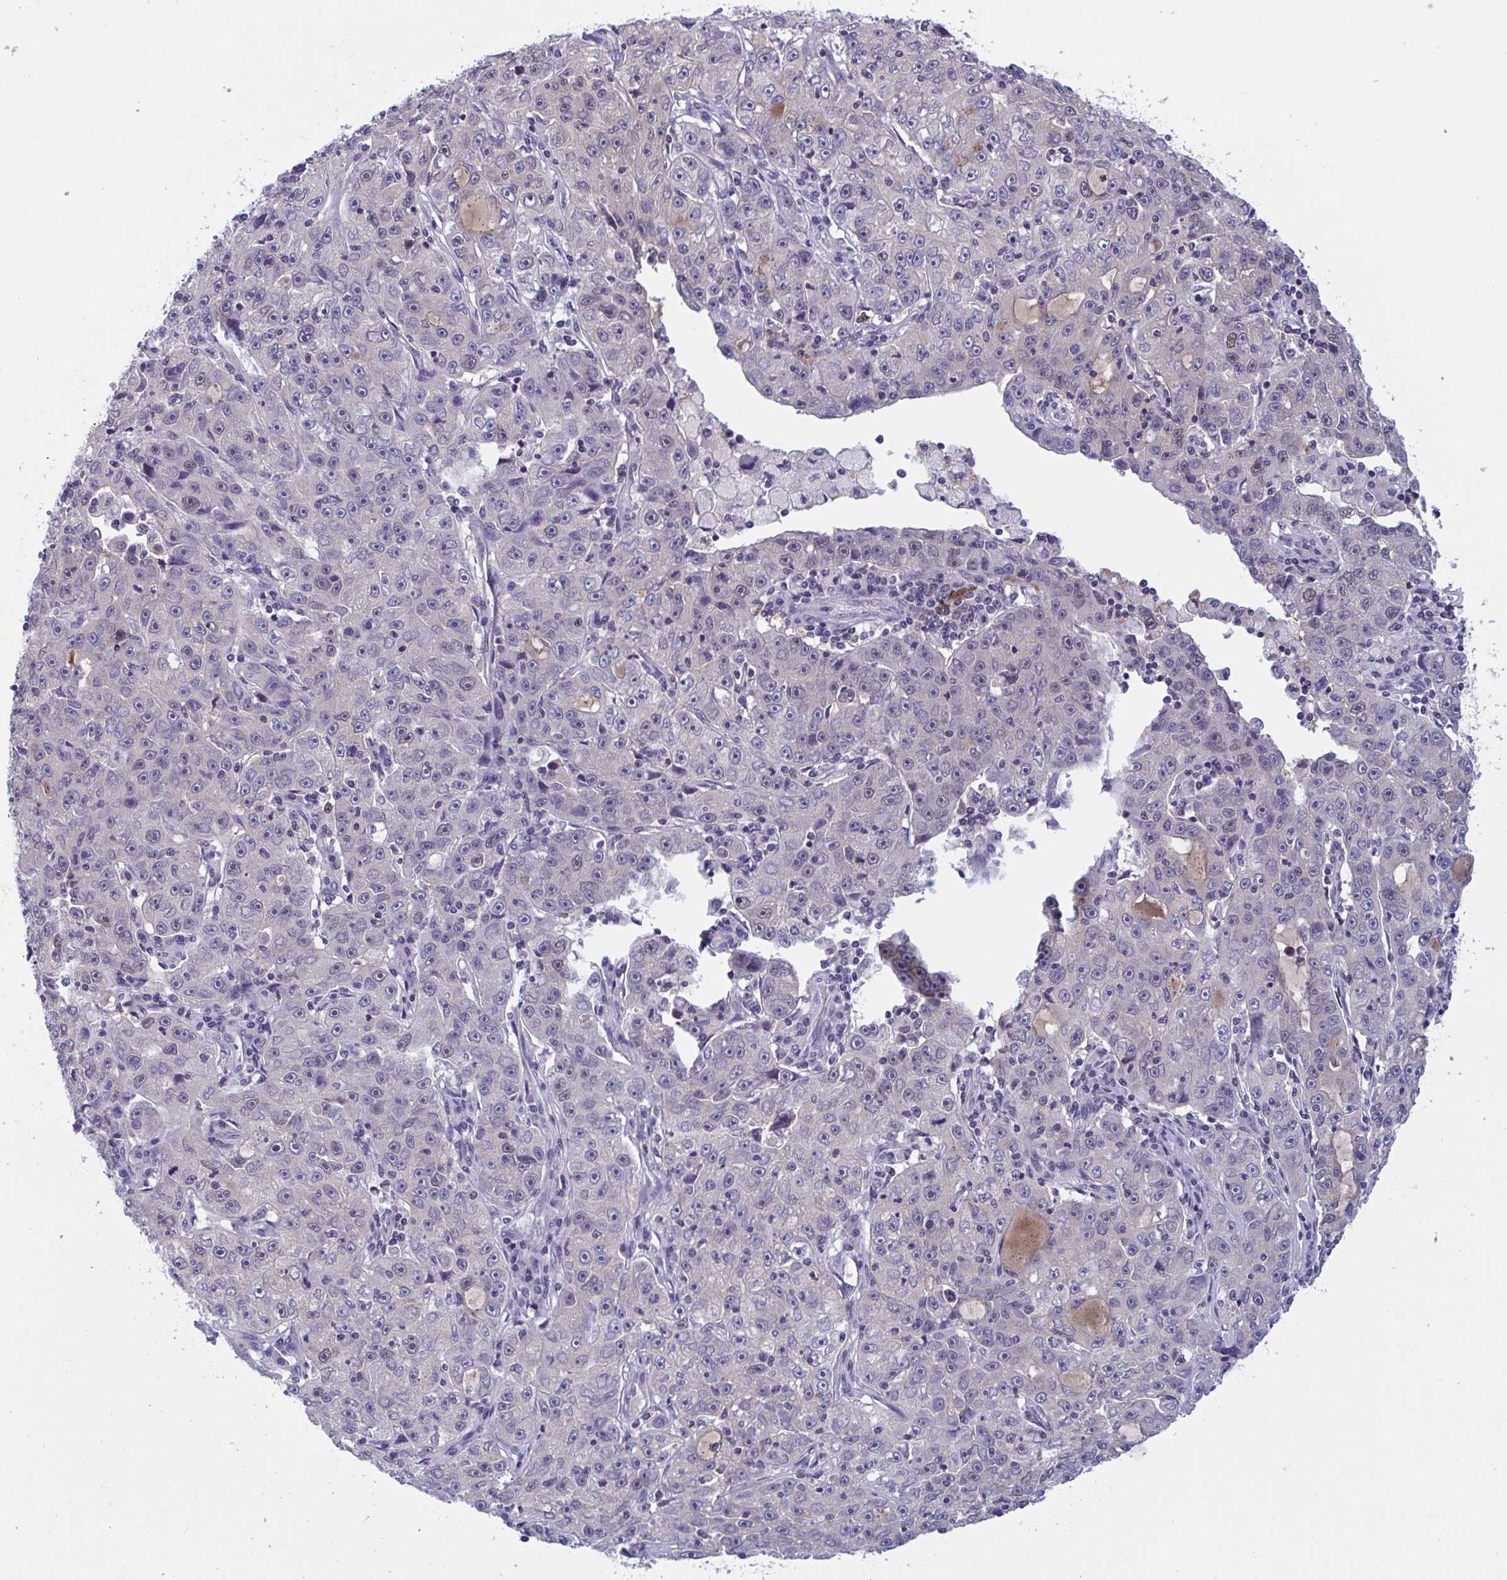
{"staining": {"intensity": "negative", "quantity": "none", "location": "none"}, "tissue": "lung cancer", "cell_type": "Tumor cells", "image_type": "cancer", "snomed": [{"axis": "morphology", "description": "Normal morphology"}, {"axis": "morphology", "description": "Adenocarcinoma, NOS"}, {"axis": "topography", "description": "Lymph node"}, {"axis": "topography", "description": "Lung"}], "caption": "Immunohistochemistry micrograph of neoplastic tissue: lung cancer (adenocarcinoma) stained with DAB (3,3'-diaminobenzidine) shows no significant protein staining in tumor cells.", "gene": "SNX11", "patient": {"sex": "female", "age": 57}}